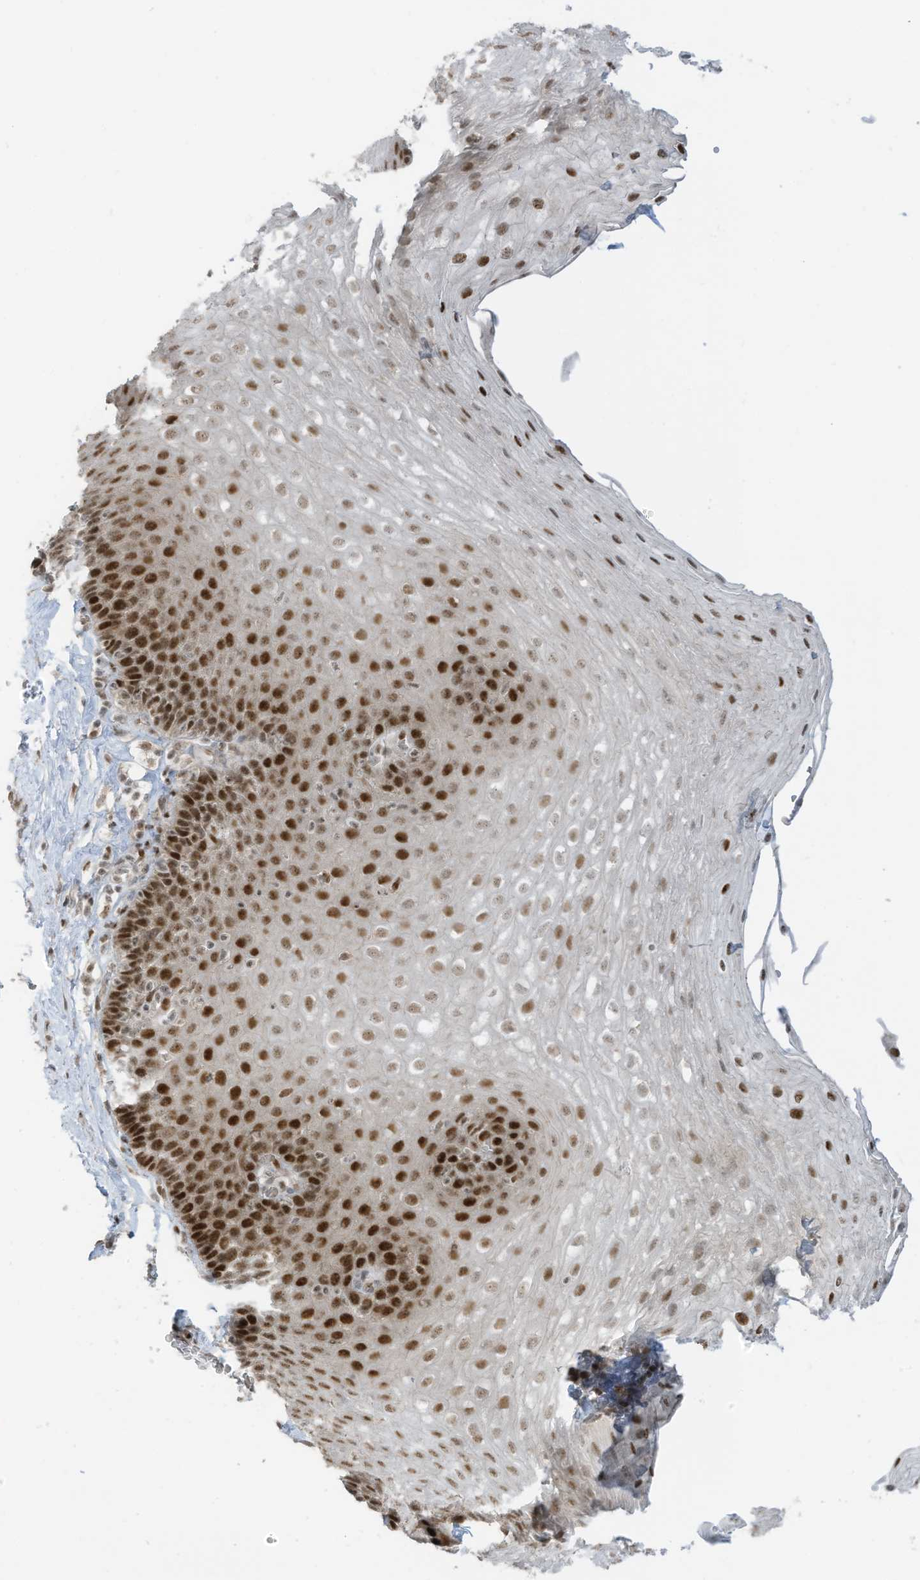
{"staining": {"intensity": "strong", "quantity": "25%-75%", "location": "nuclear"}, "tissue": "esophagus", "cell_type": "Squamous epithelial cells", "image_type": "normal", "snomed": [{"axis": "morphology", "description": "Normal tissue, NOS"}, {"axis": "topography", "description": "Esophagus"}], "caption": "Immunohistochemistry photomicrograph of unremarkable esophagus stained for a protein (brown), which reveals high levels of strong nuclear expression in approximately 25%-75% of squamous epithelial cells.", "gene": "ZCWPW2", "patient": {"sex": "female", "age": 66}}